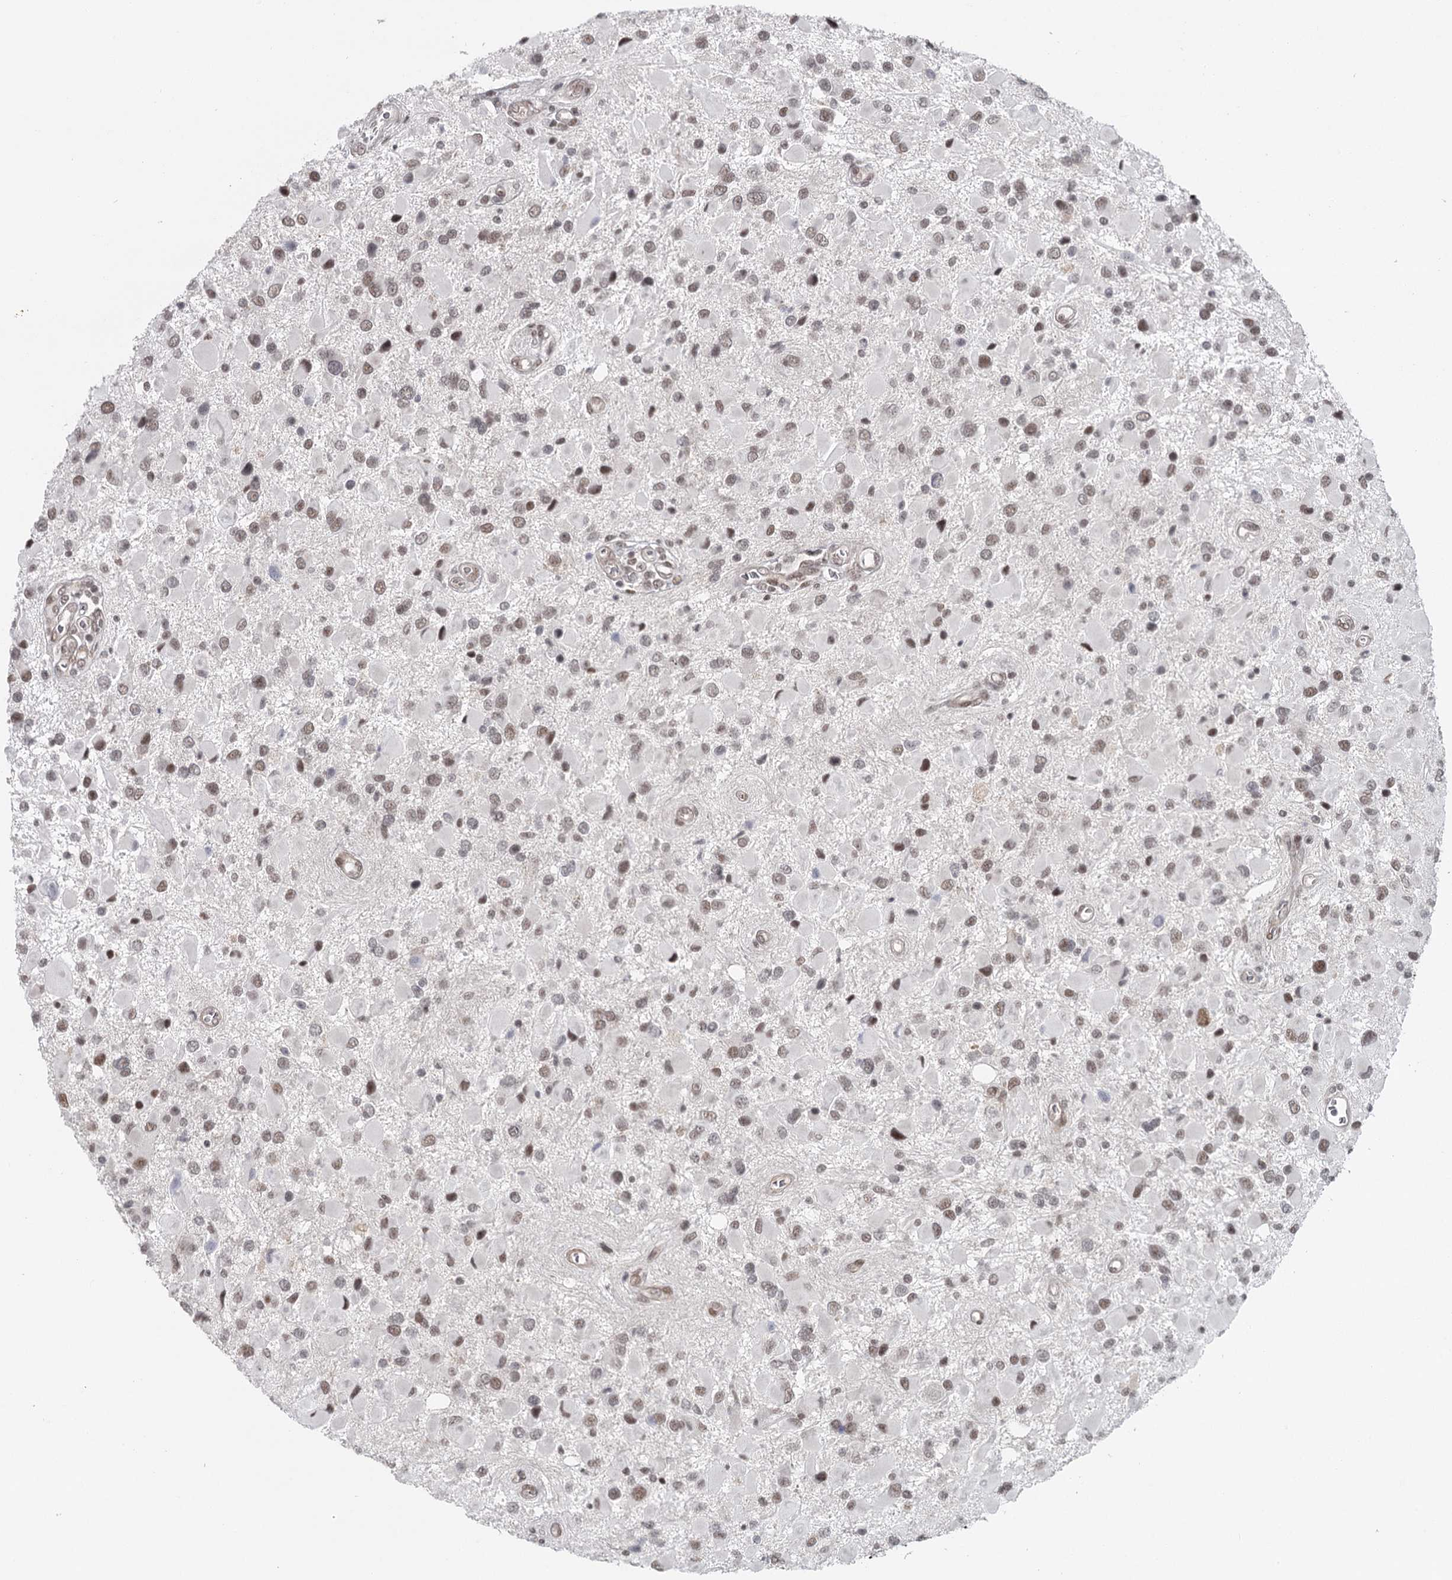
{"staining": {"intensity": "moderate", "quantity": ">75%", "location": "nuclear"}, "tissue": "glioma", "cell_type": "Tumor cells", "image_type": "cancer", "snomed": [{"axis": "morphology", "description": "Glioma, malignant, High grade"}, {"axis": "topography", "description": "Brain"}], "caption": "Protein staining by immunohistochemistry exhibits moderate nuclear positivity in about >75% of tumor cells in glioma.", "gene": "FAM13C", "patient": {"sex": "male", "age": 53}}